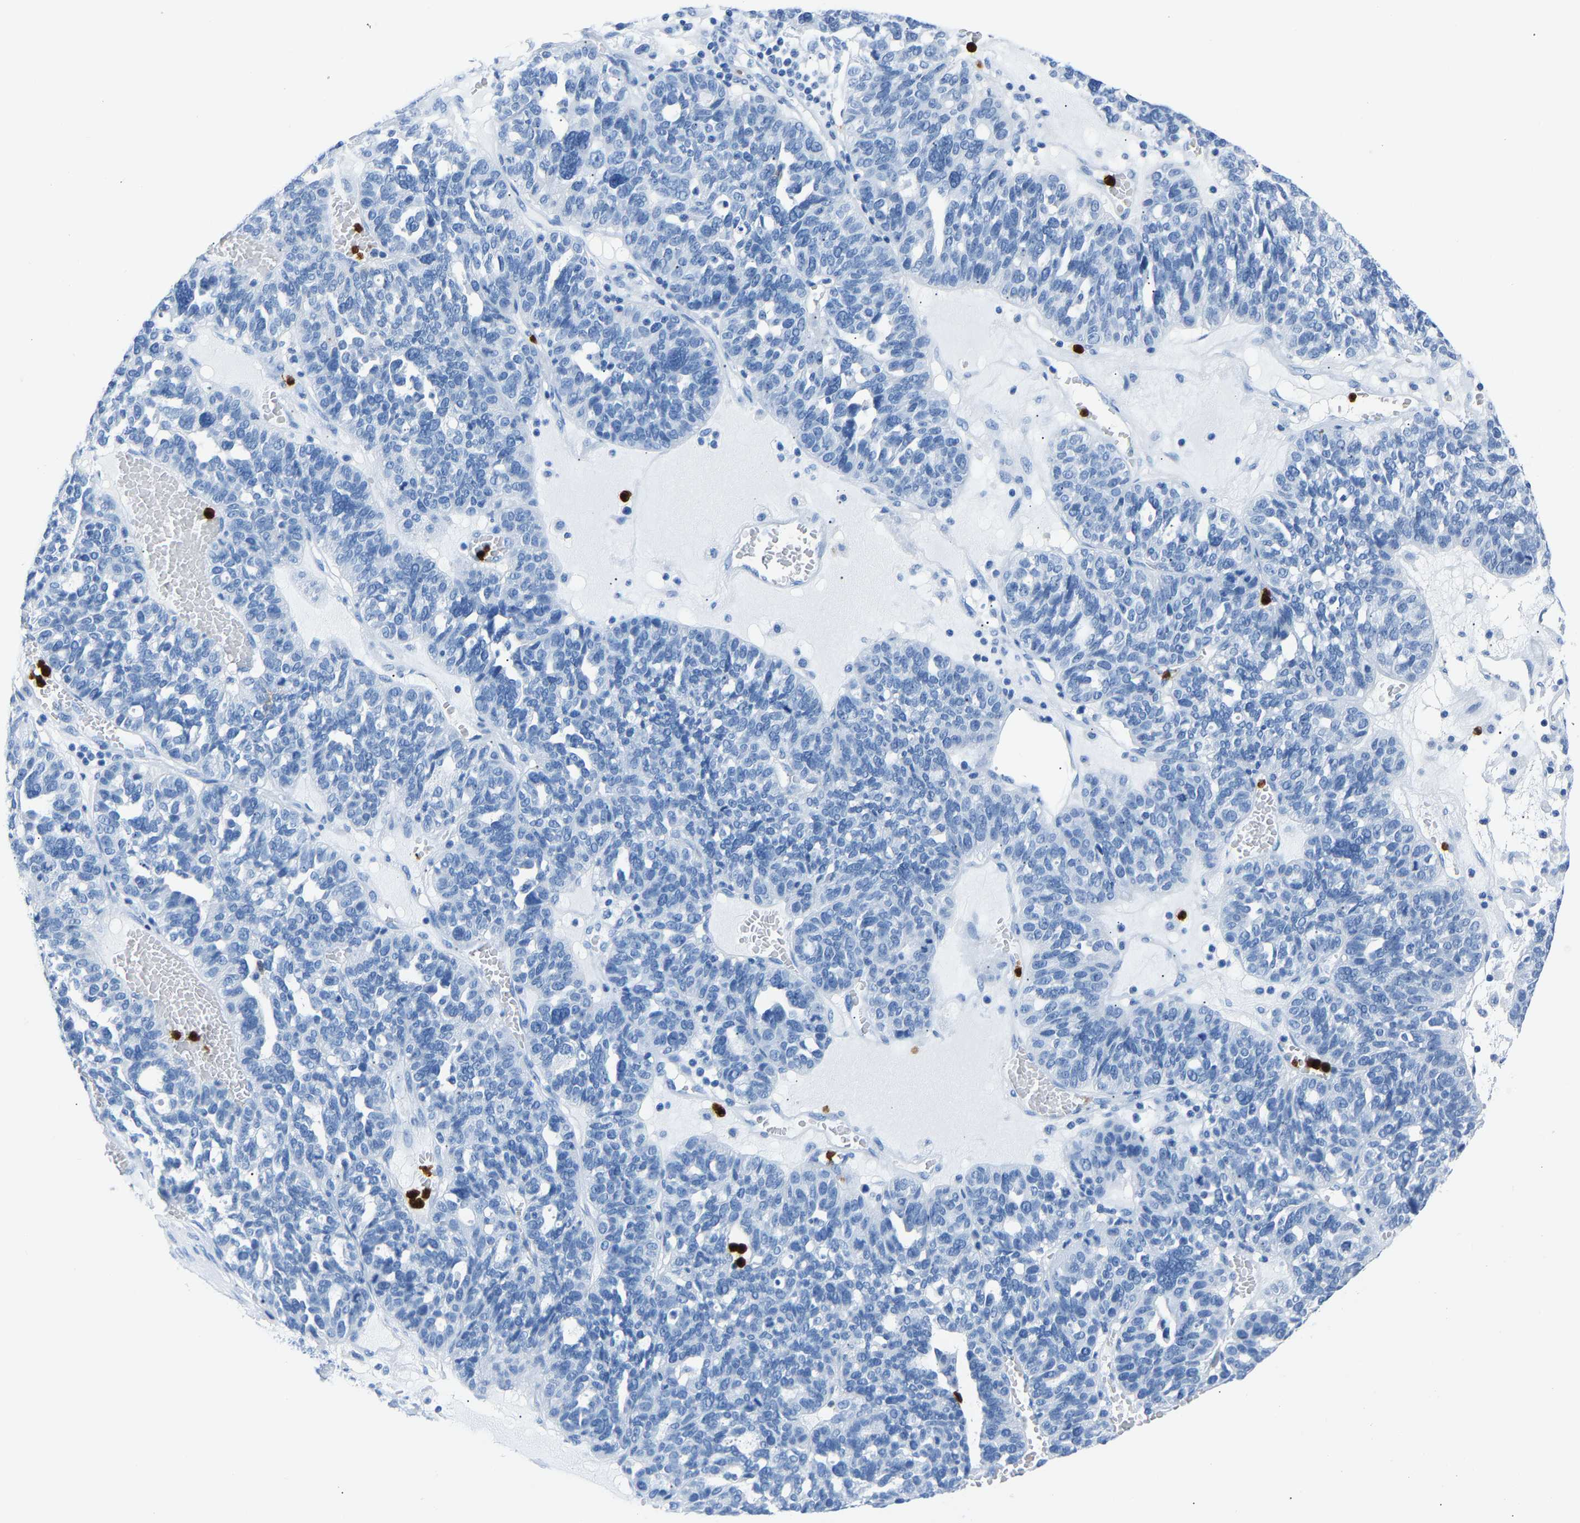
{"staining": {"intensity": "negative", "quantity": "none", "location": "none"}, "tissue": "ovarian cancer", "cell_type": "Tumor cells", "image_type": "cancer", "snomed": [{"axis": "morphology", "description": "Cystadenocarcinoma, serous, NOS"}, {"axis": "topography", "description": "Ovary"}], "caption": "Immunohistochemical staining of human serous cystadenocarcinoma (ovarian) reveals no significant staining in tumor cells.", "gene": "S100P", "patient": {"sex": "female", "age": 59}}